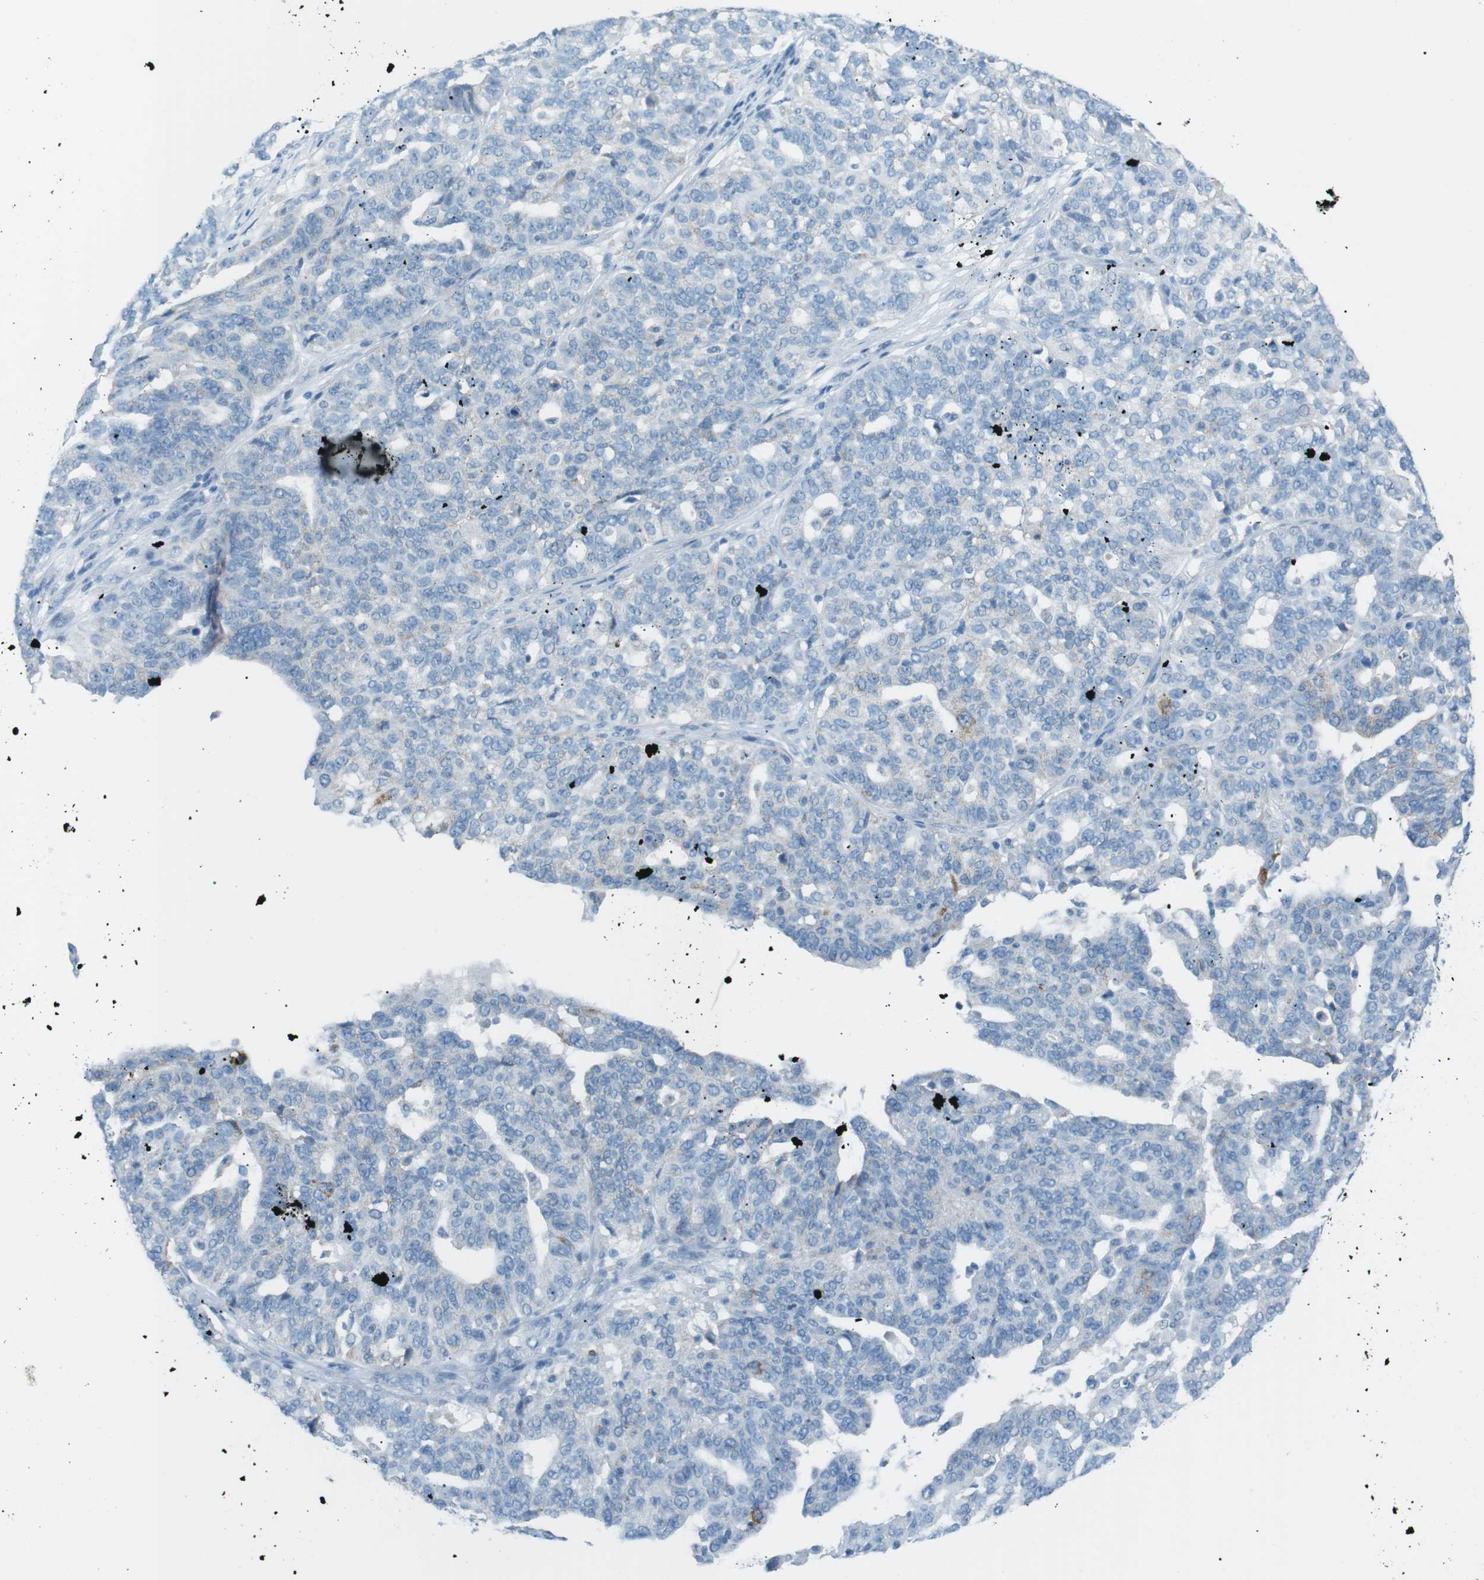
{"staining": {"intensity": "negative", "quantity": "none", "location": "none"}, "tissue": "ovarian cancer", "cell_type": "Tumor cells", "image_type": "cancer", "snomed": [{"axis": "morphology", "description": "Cystadenocarcinoma, serous, NOS"}, {"axis": "topography", "description": "Ovary"}], "caption": "DAB (3,3'-diaminobenzidine) immunohistochemical staining of serous cystadenocarcinoma (ovarian) shows no significant expression in tumor cells.", "gene": "VAMP1", "patient": {"sex": "female", "age": 59}}